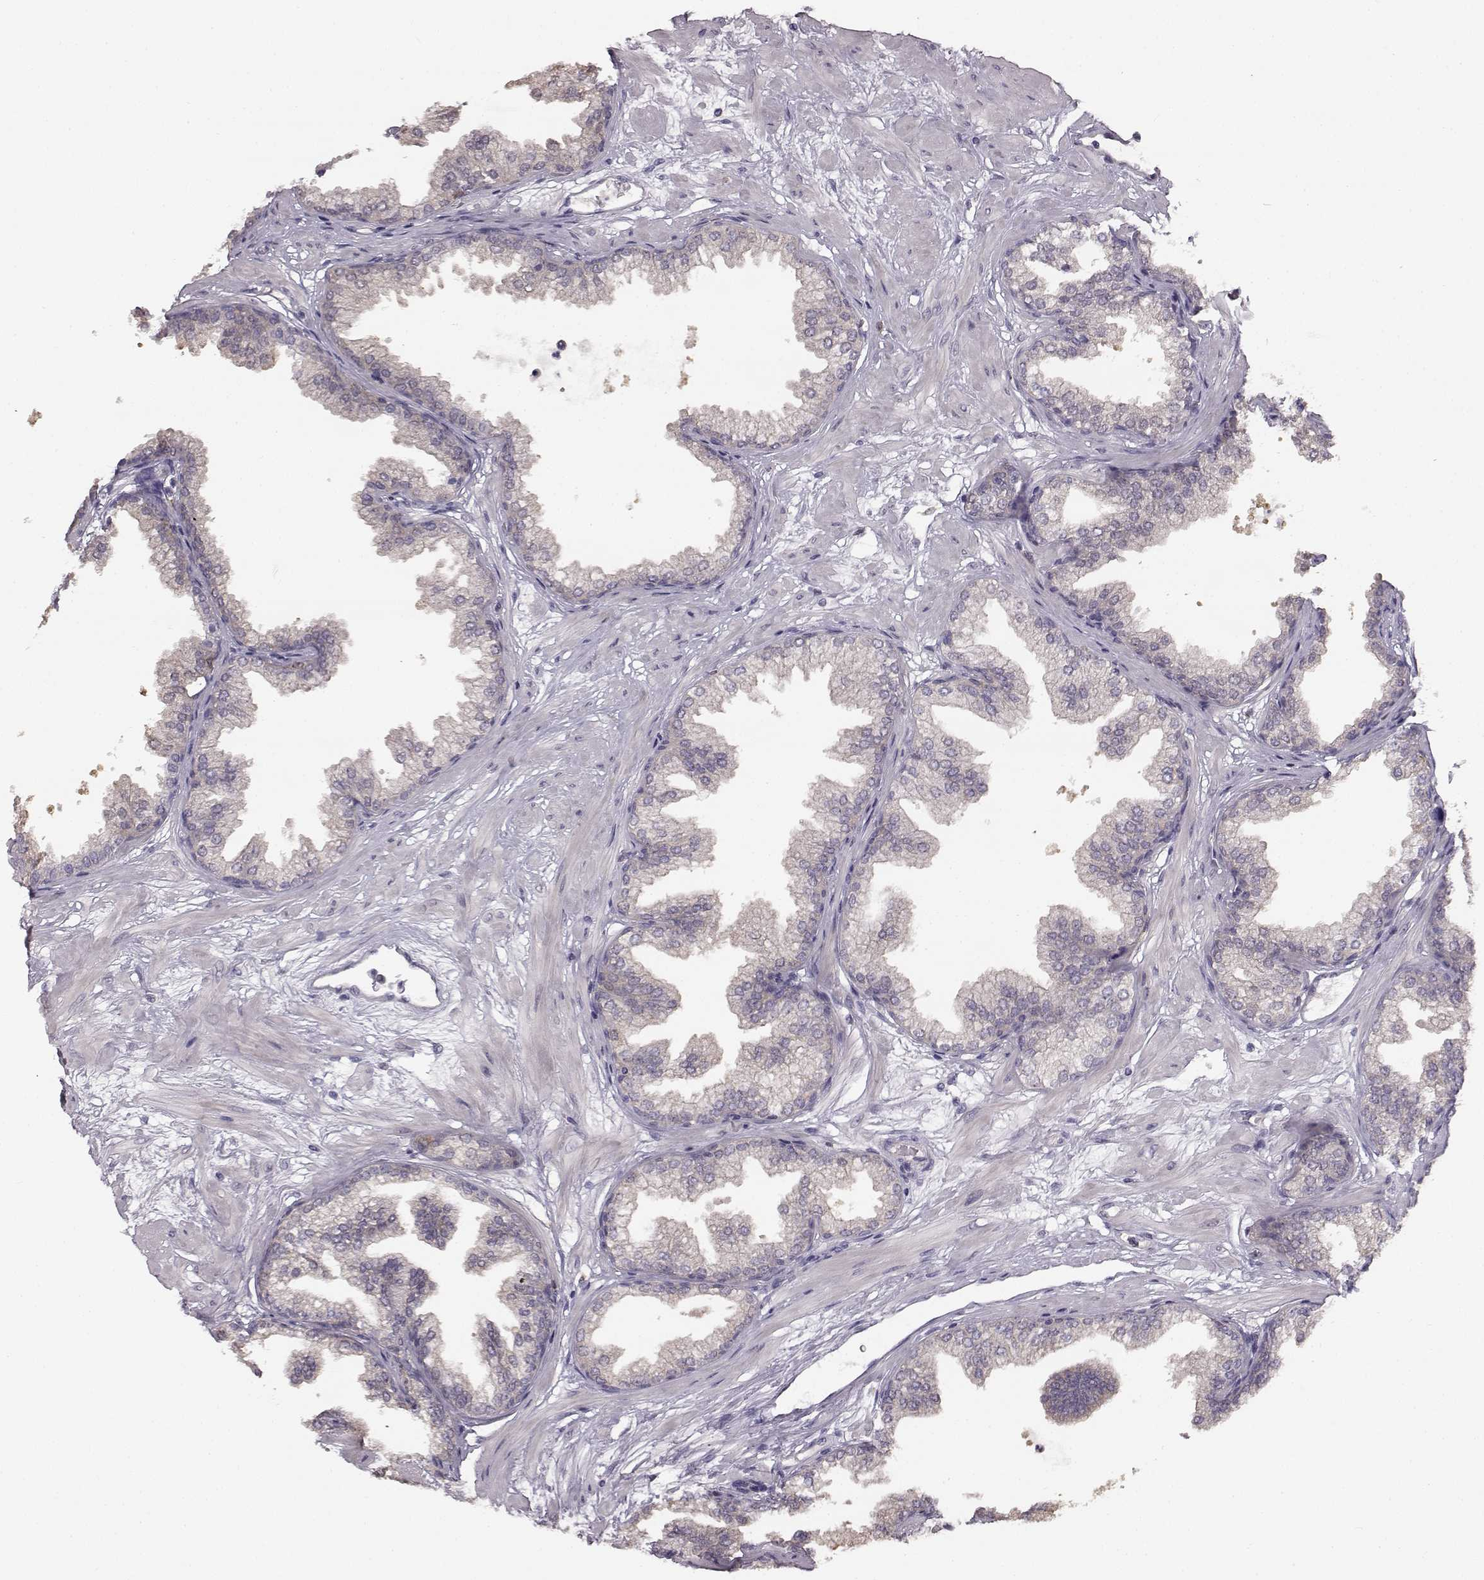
{"staining": {"intensity": "negative", "quantity": "none", "location": "none"}, "tissue": "prostate", "cell_type": "Glandular cells", "image_type": "normal", "snomed": [{"axis": "morphology", "description": "Normal tissue, NOS"}, {"axis": "topography", "description": "Prostate"}], "caption": "Immunohistochemistry (IHC) of unremarkable human prostate shows no staining in glandular cells. (DAB (3,3'-diaminobenzidine) immunohistochemistry (IHC) visualized using brightfield microscopy, high magnification).", "gene": "SPAG17", "patient": {"sex": "male", "age": 37}}